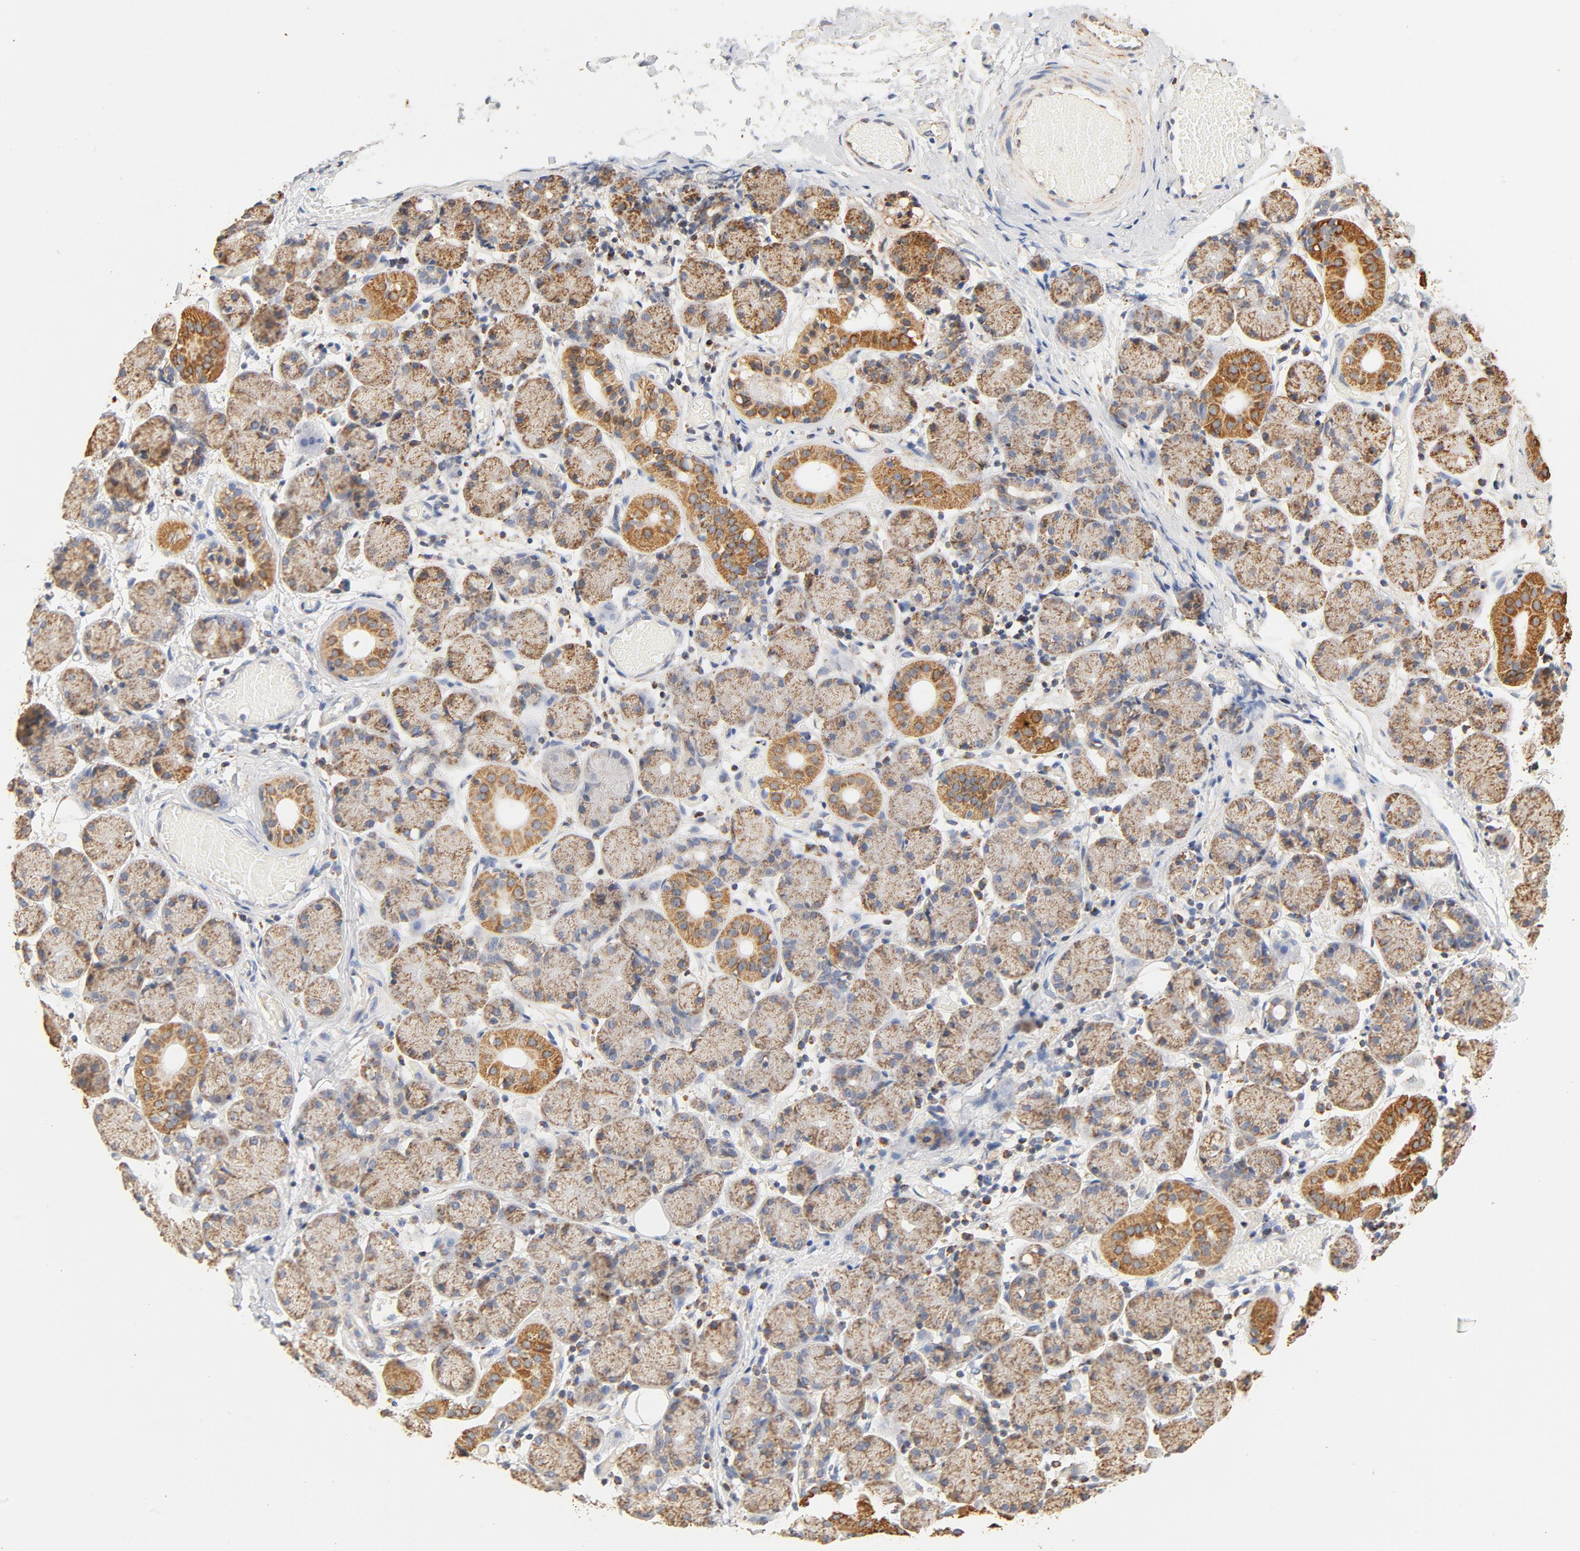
{"staining": {"intensity": "moderate", "quantity": ">75%", "location": "cytoplasmic/membranous"}, "tissue": "salivary gland", "cell_type": "Glandular cells", "image_type": "normal", "snomed": [{"axis": "morphology", "description": "Normal tissue, NOS"}, {"axis": "topography", "description": "Salivary gland"}], "caption": "Salivary gland stained with immunohistochemistry (IHC) displays moderate cytoplasmic/membranous staining in approximately >75% of glandular cells. The protein is stained brown, and the nuclei are stained in blue (DAB IHC with brightfield microscopy, high magnification).", "gene": "COX4I1", "patient": {"sex": "female", "age": 24}}